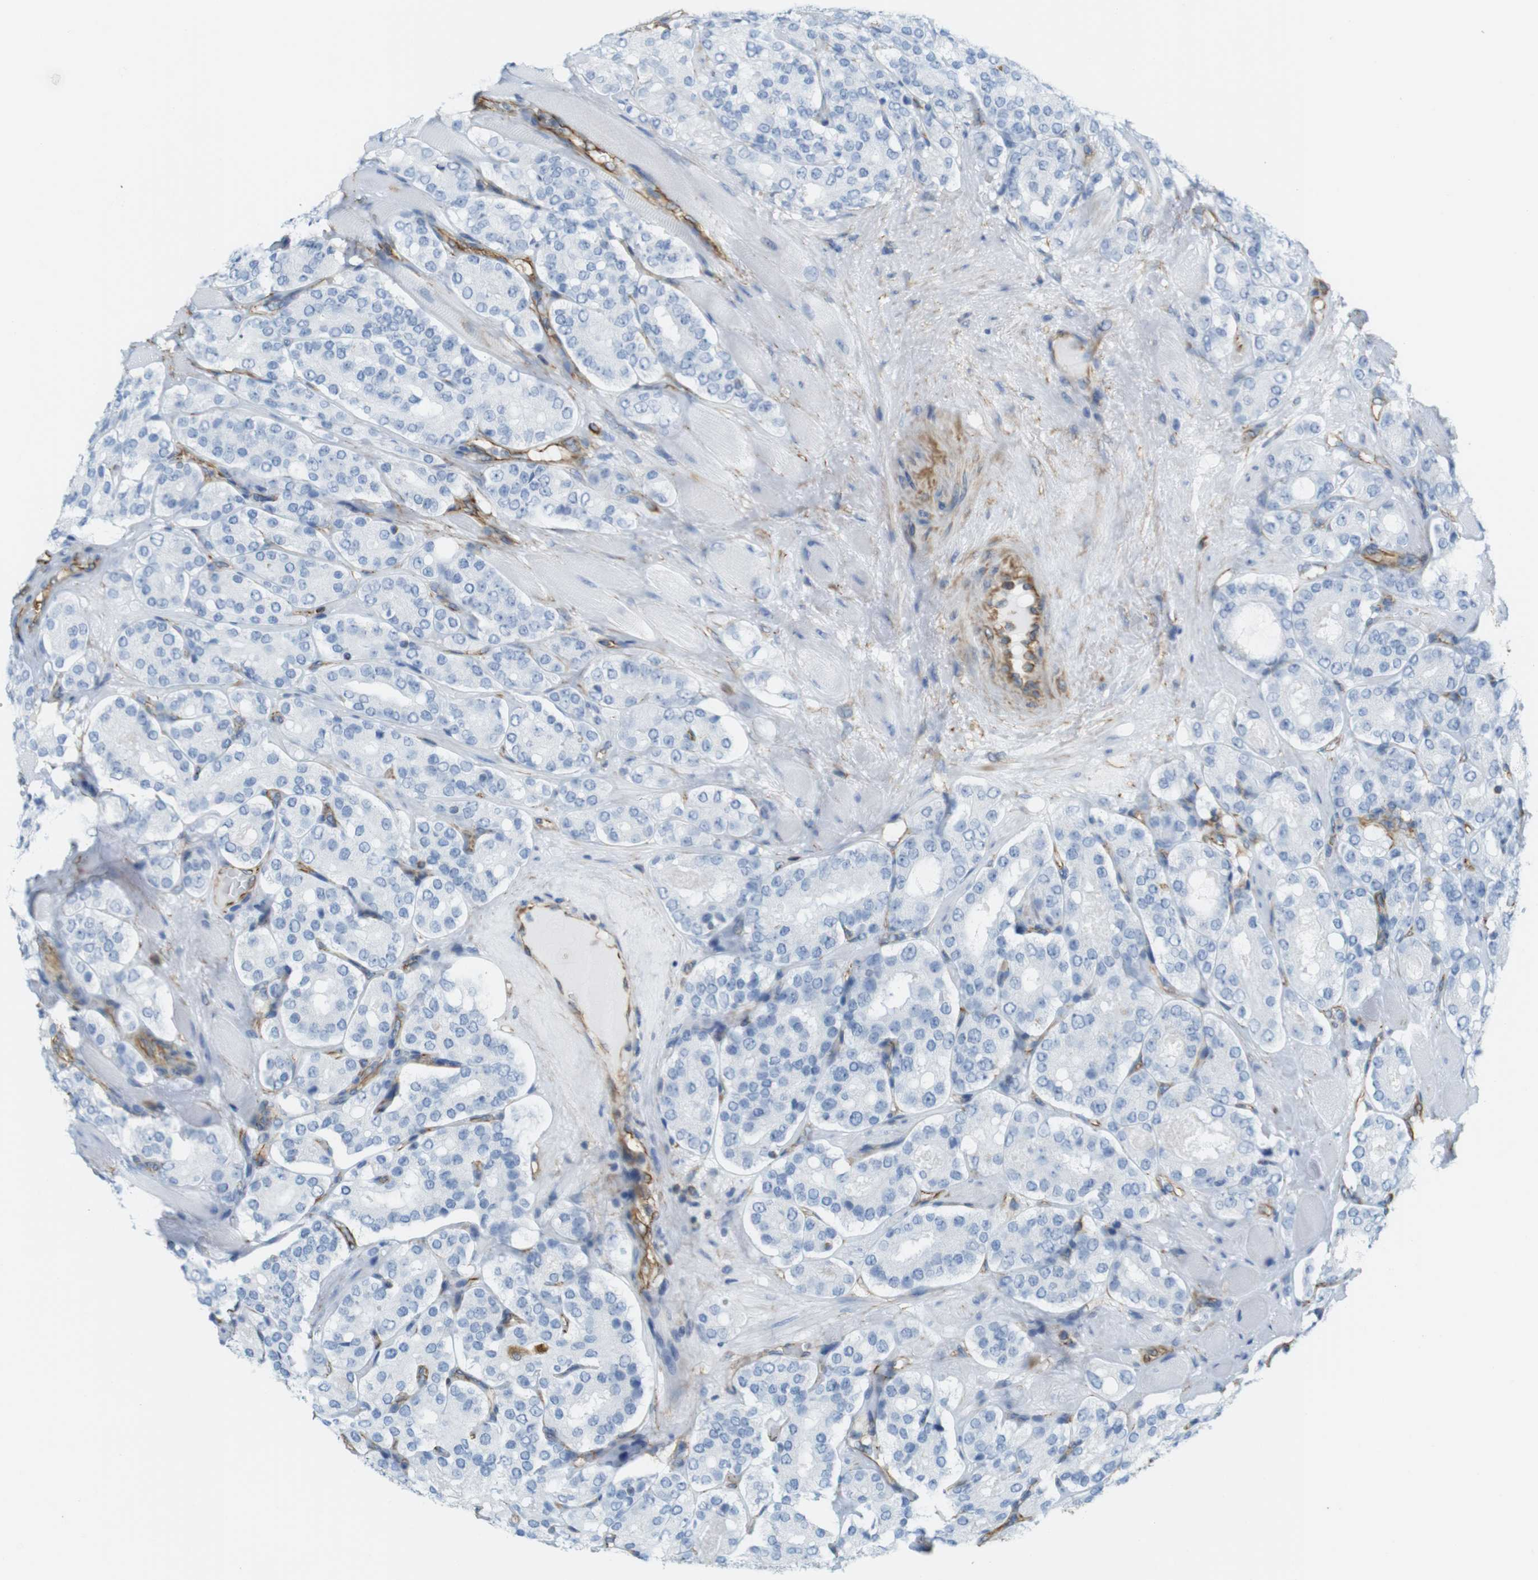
{"staining": {"intensity": "negative", "quantity": "none", "location": "none"}, "tissue": "prostate cancer", "cell_type": "Tumor cells", "image_type": "cancer", "snomed": [{"axis": "morphology", "description": "Adenocarcinoma, High grade"}, {"axis": "topography", "description": "Prostate"}], "caption": "Prostate adenocarcinoma (high-grade) was stained to show a protein in brown. There is no significant positivity in tumor cells. (DAB immunohistochemistry, high magnification).", "gene": "MS4A10", "patient": {"sex": "male", "age": 65}}